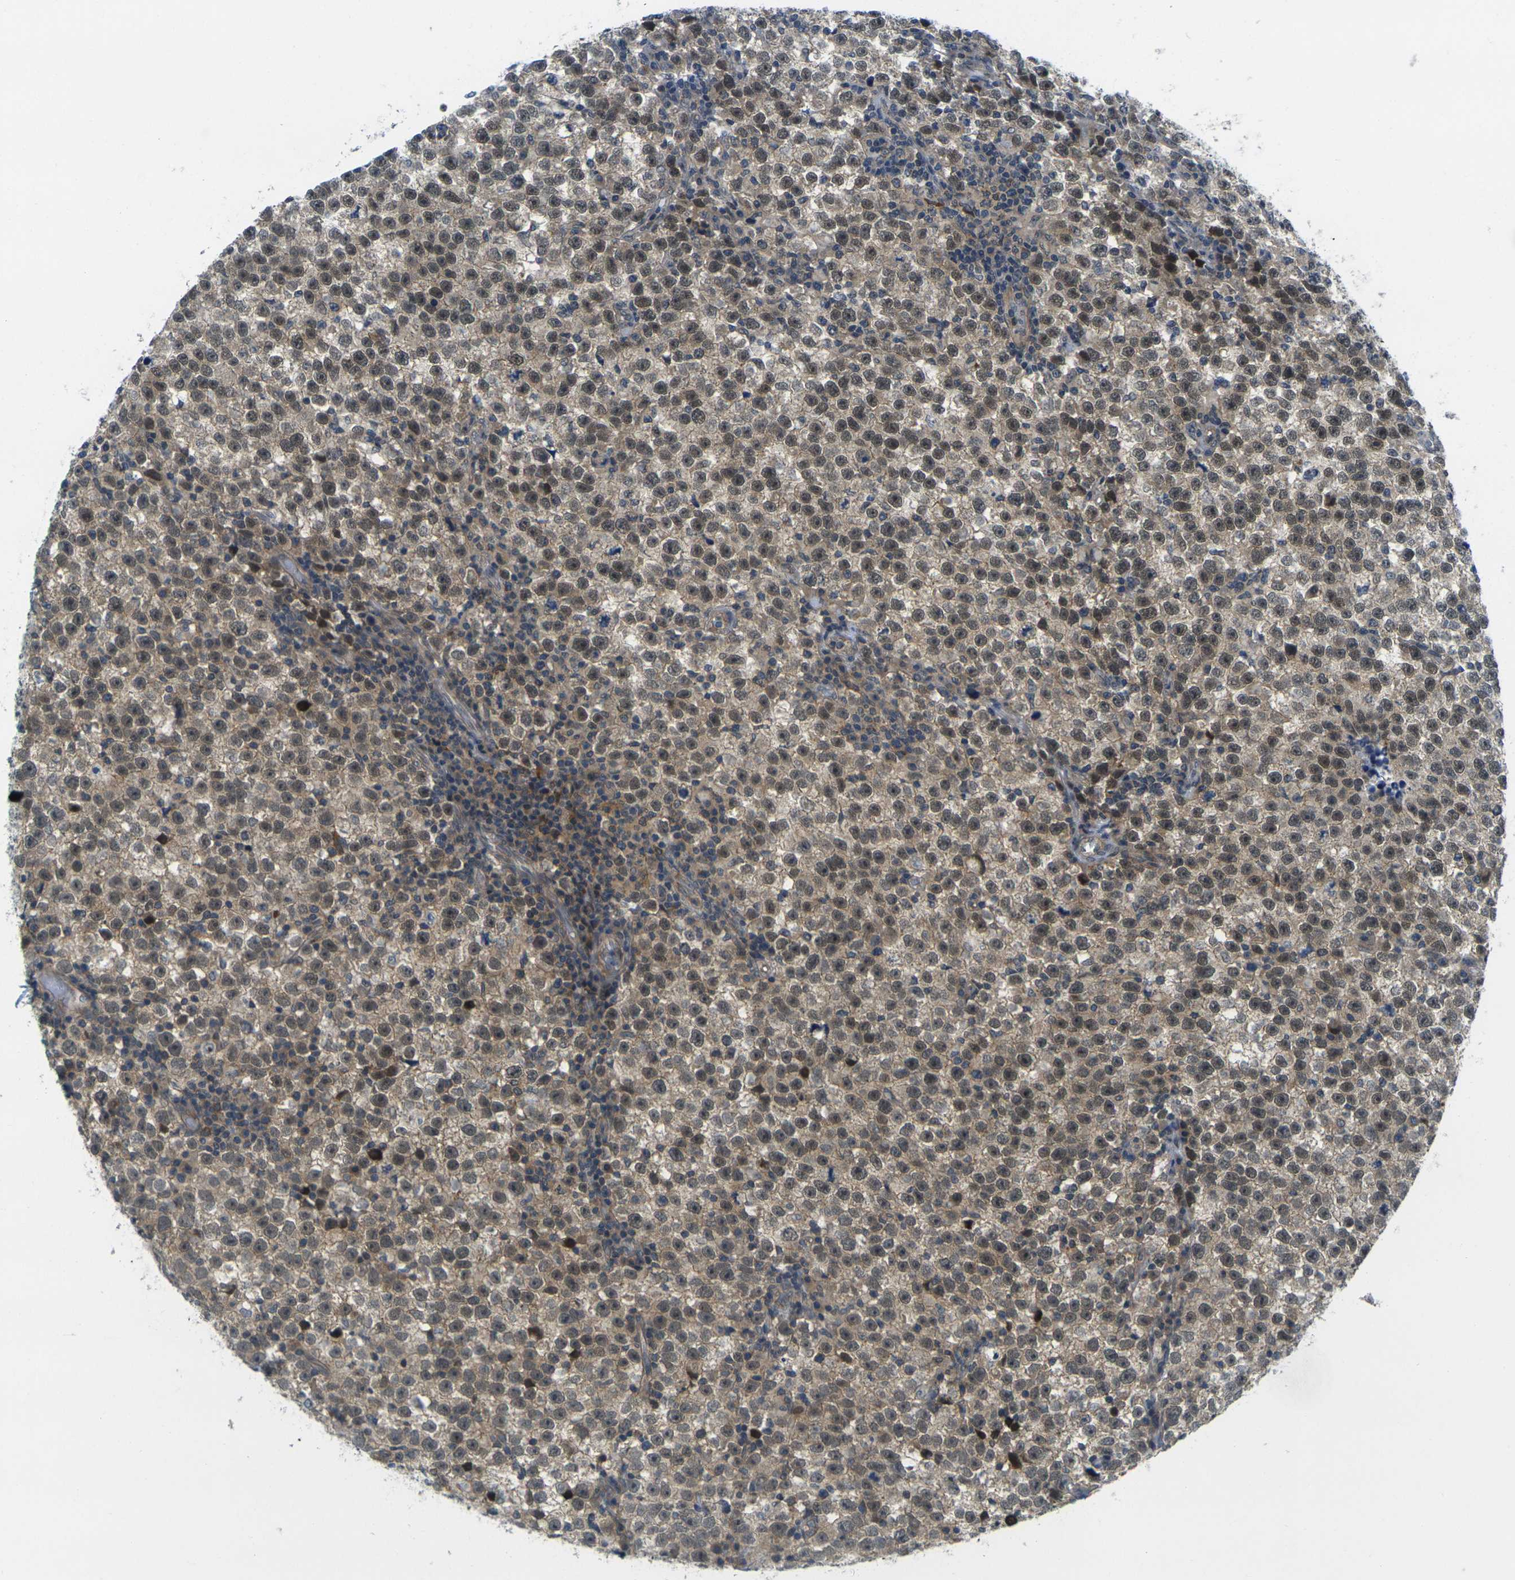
{"staining": {"intensity": "weak", "quantity": ">75%", "location": "cytoplasmic/membranous,nuclear"}, "tissue": "testis cancer", "cell_type": "Tumor cells", "image_type": "cancer", "snomed": [{"axis": "morphology", "description": "Seminoma, NOS"}, {"axis": "topography", "description": "Testis"}], "caption": "Protein expression analysis of human testis cancer (seminoma) reveals weak cytoplasmic/membranous and nuclear expression in approximately >75% of tumor cells. Using DAB (3,3'-diaminobenzidine) (brown) and hematoxylin (blue) stains, captured at high magnification using brightfield microscopy.", "gene": "KCTD10", "patient": {"sex": "male", "age": 43}}